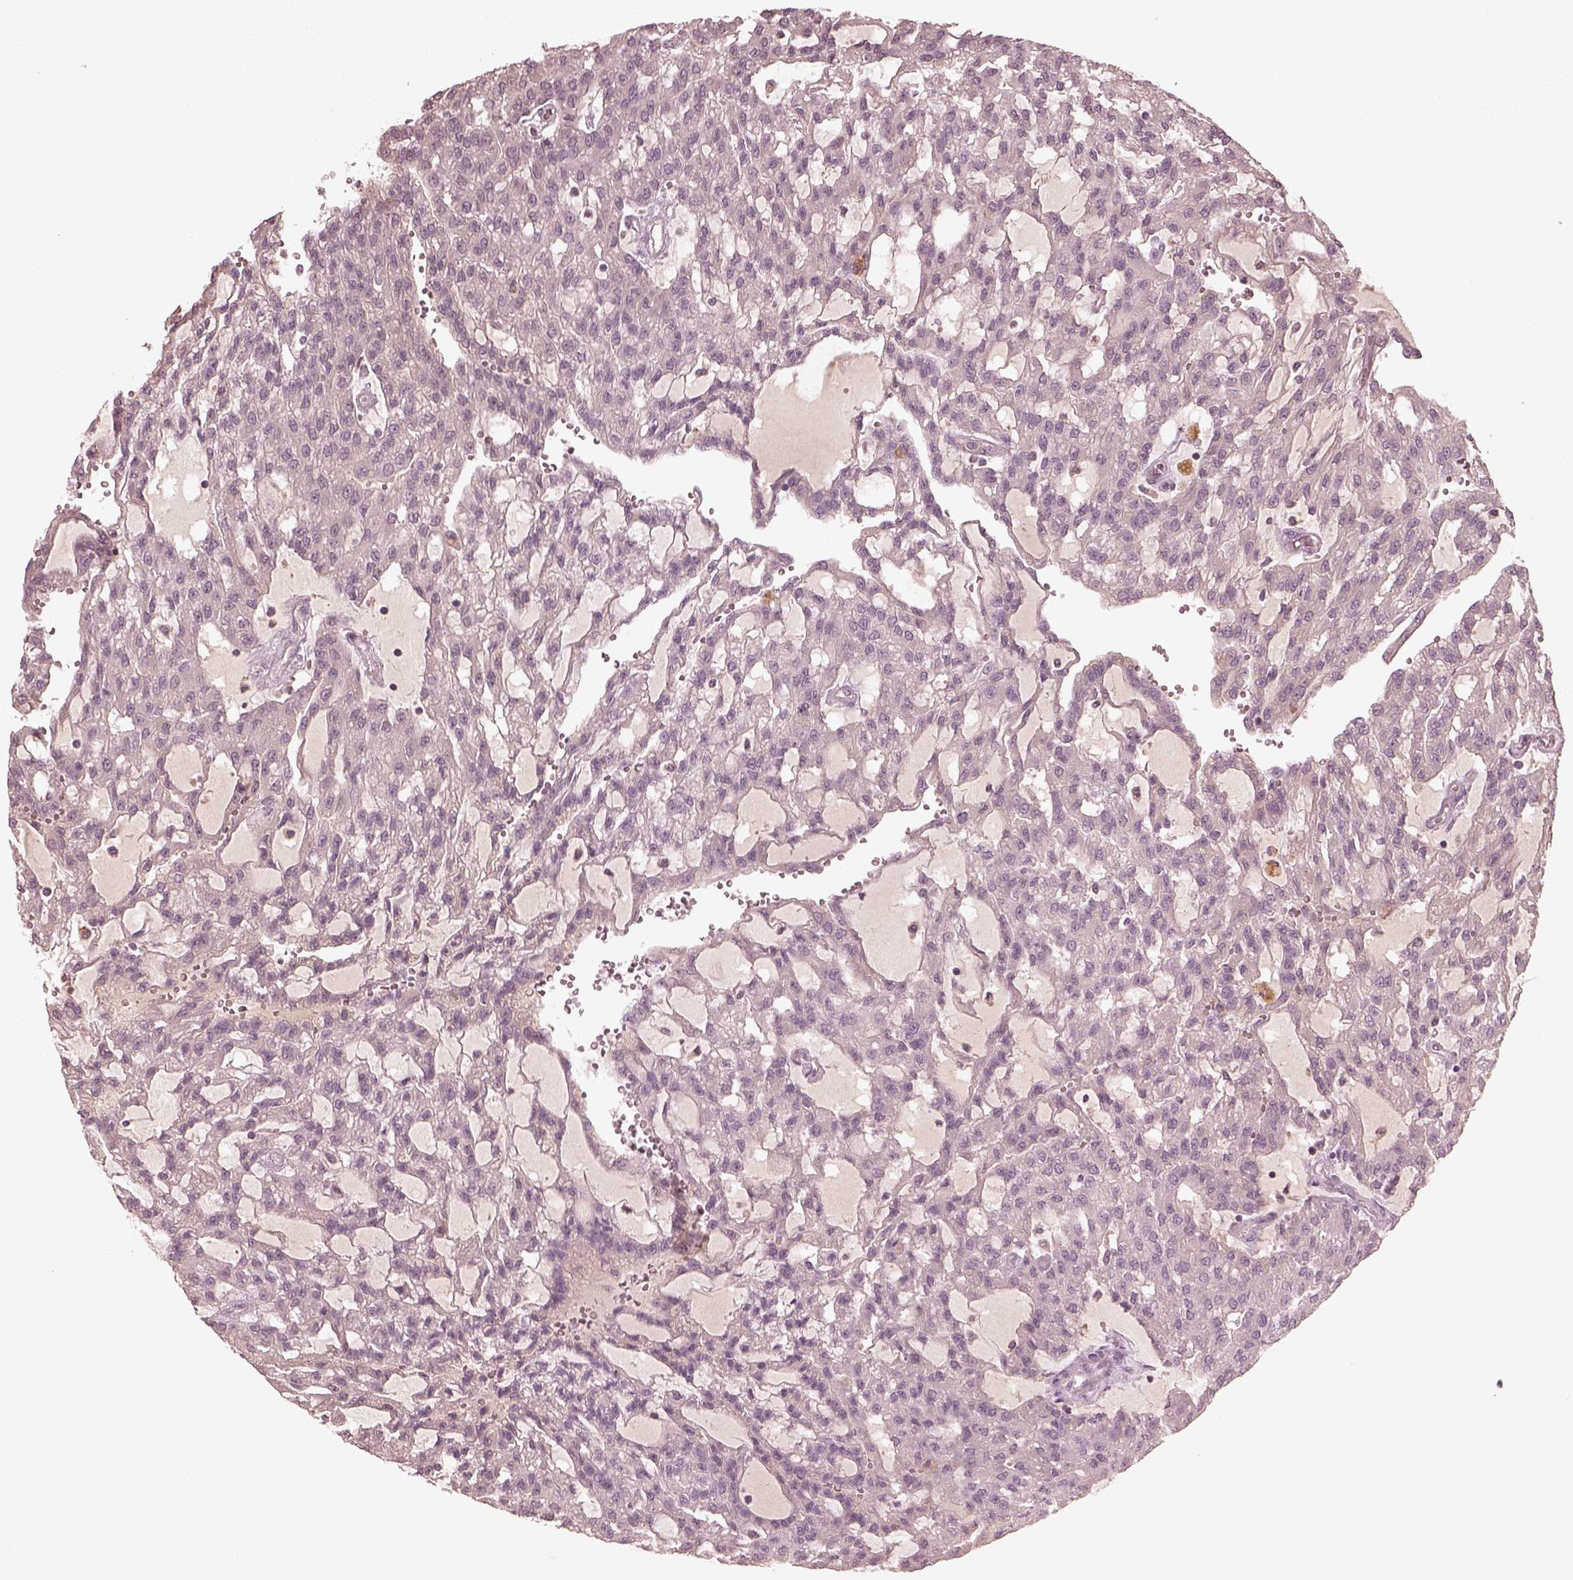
{"staining": {"intensity": "negative", "quantity": "none", "location": "none"}, "tissue": "renal cancer", "cell_type": "Tumor cells", "image_type": "cancer", "snomed": [{"axis": "morphology", "description": "Adenocarcinoma, NOS"}, {"axis": "topography", "description": "Kidney"}], "caption": "Protein analysis of renal cancer demonstrates no significant positivity in tumor cells.", "gene": "VWA5B1", "patient": {"sex": "male", "age": 63}}